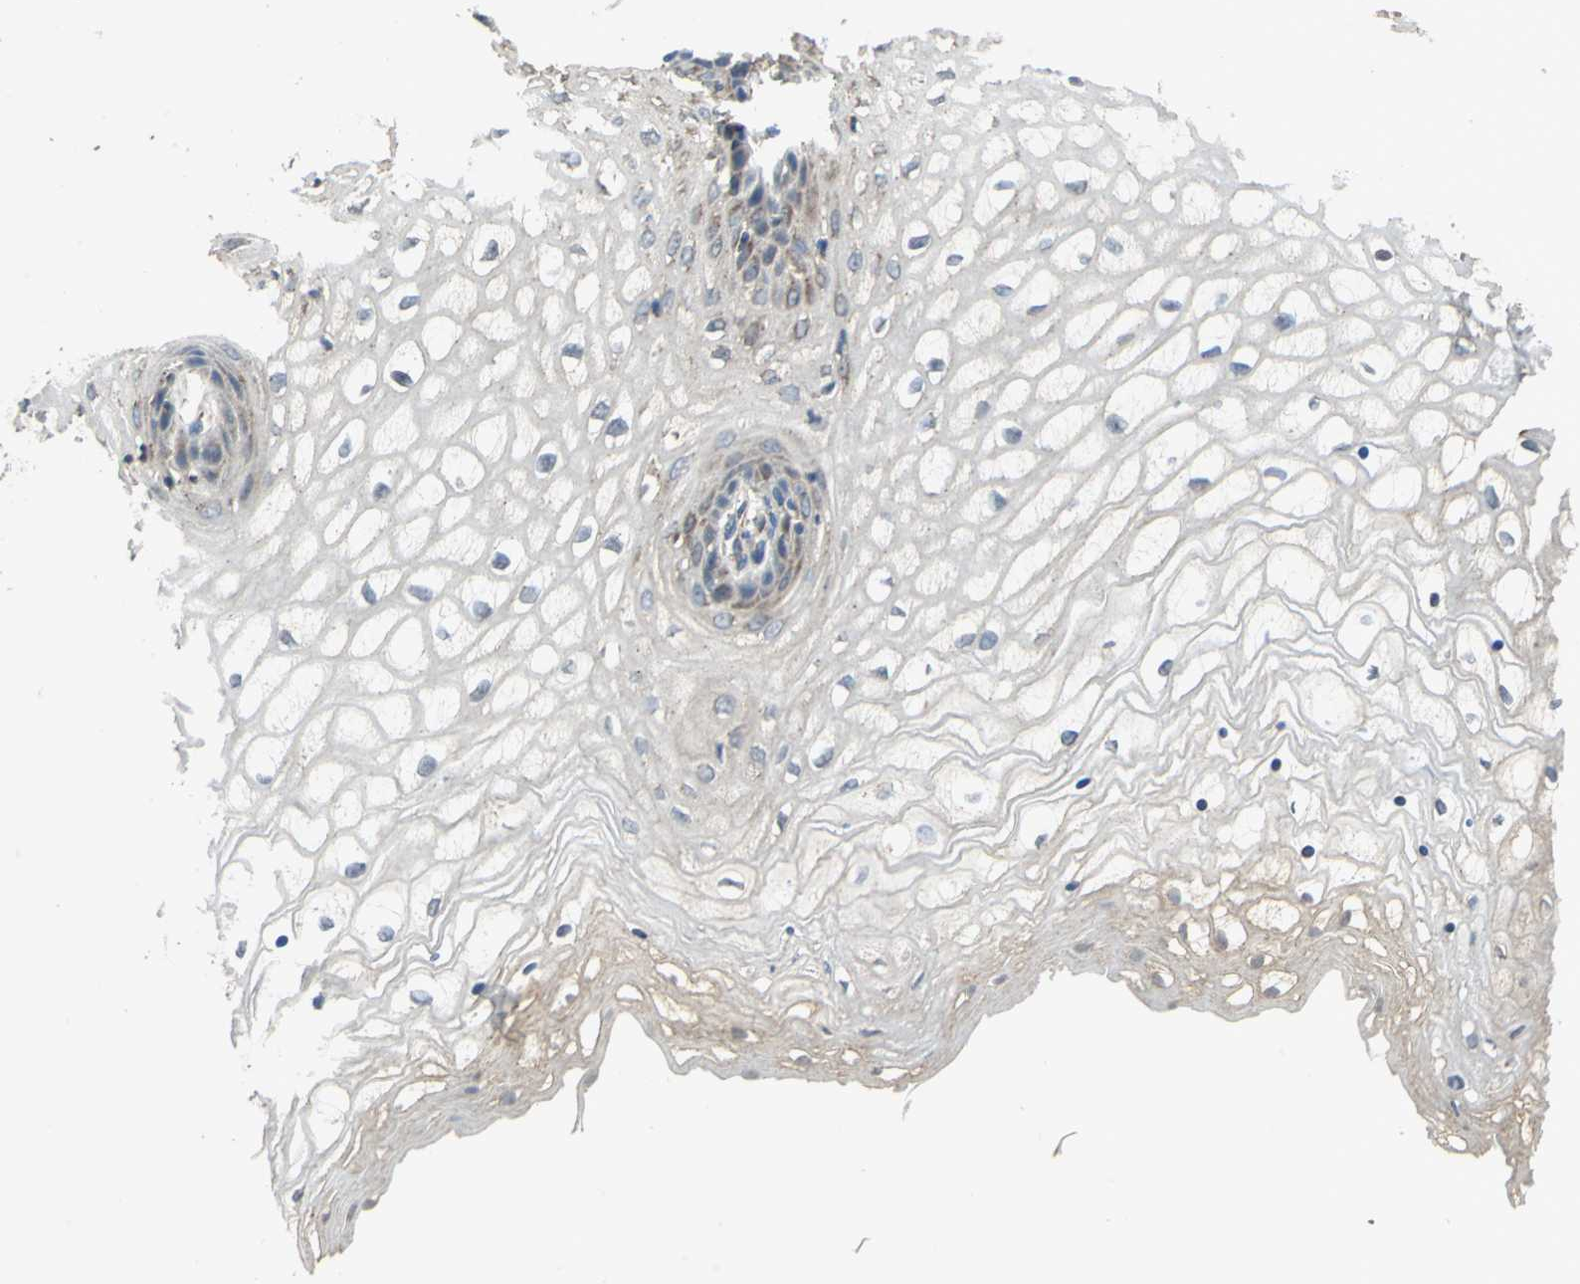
{"staining": {"intensity": "moderate", "quantity": "<25%", "location": "cytoplasmic/membranous"}, "tissue": "vagina", "cell_type": "Squamous epithelial cells", "image_type": "normal", "snomed": [{"axis": "morphology", "description": "Normal tissue, NOS"}, {"axis": "topography", "description": "Vagina"}], "caption": "Protein positivity by IHC shows moderate cytoplasmic/membranous positivity in about <25% of squamous epithelial cells in normal vagina. (brown staining indicates protein expression, while blue staining denotes nuclei).", "gene": "POLRMT", "patient": {"sex": "female", "age": 34}}